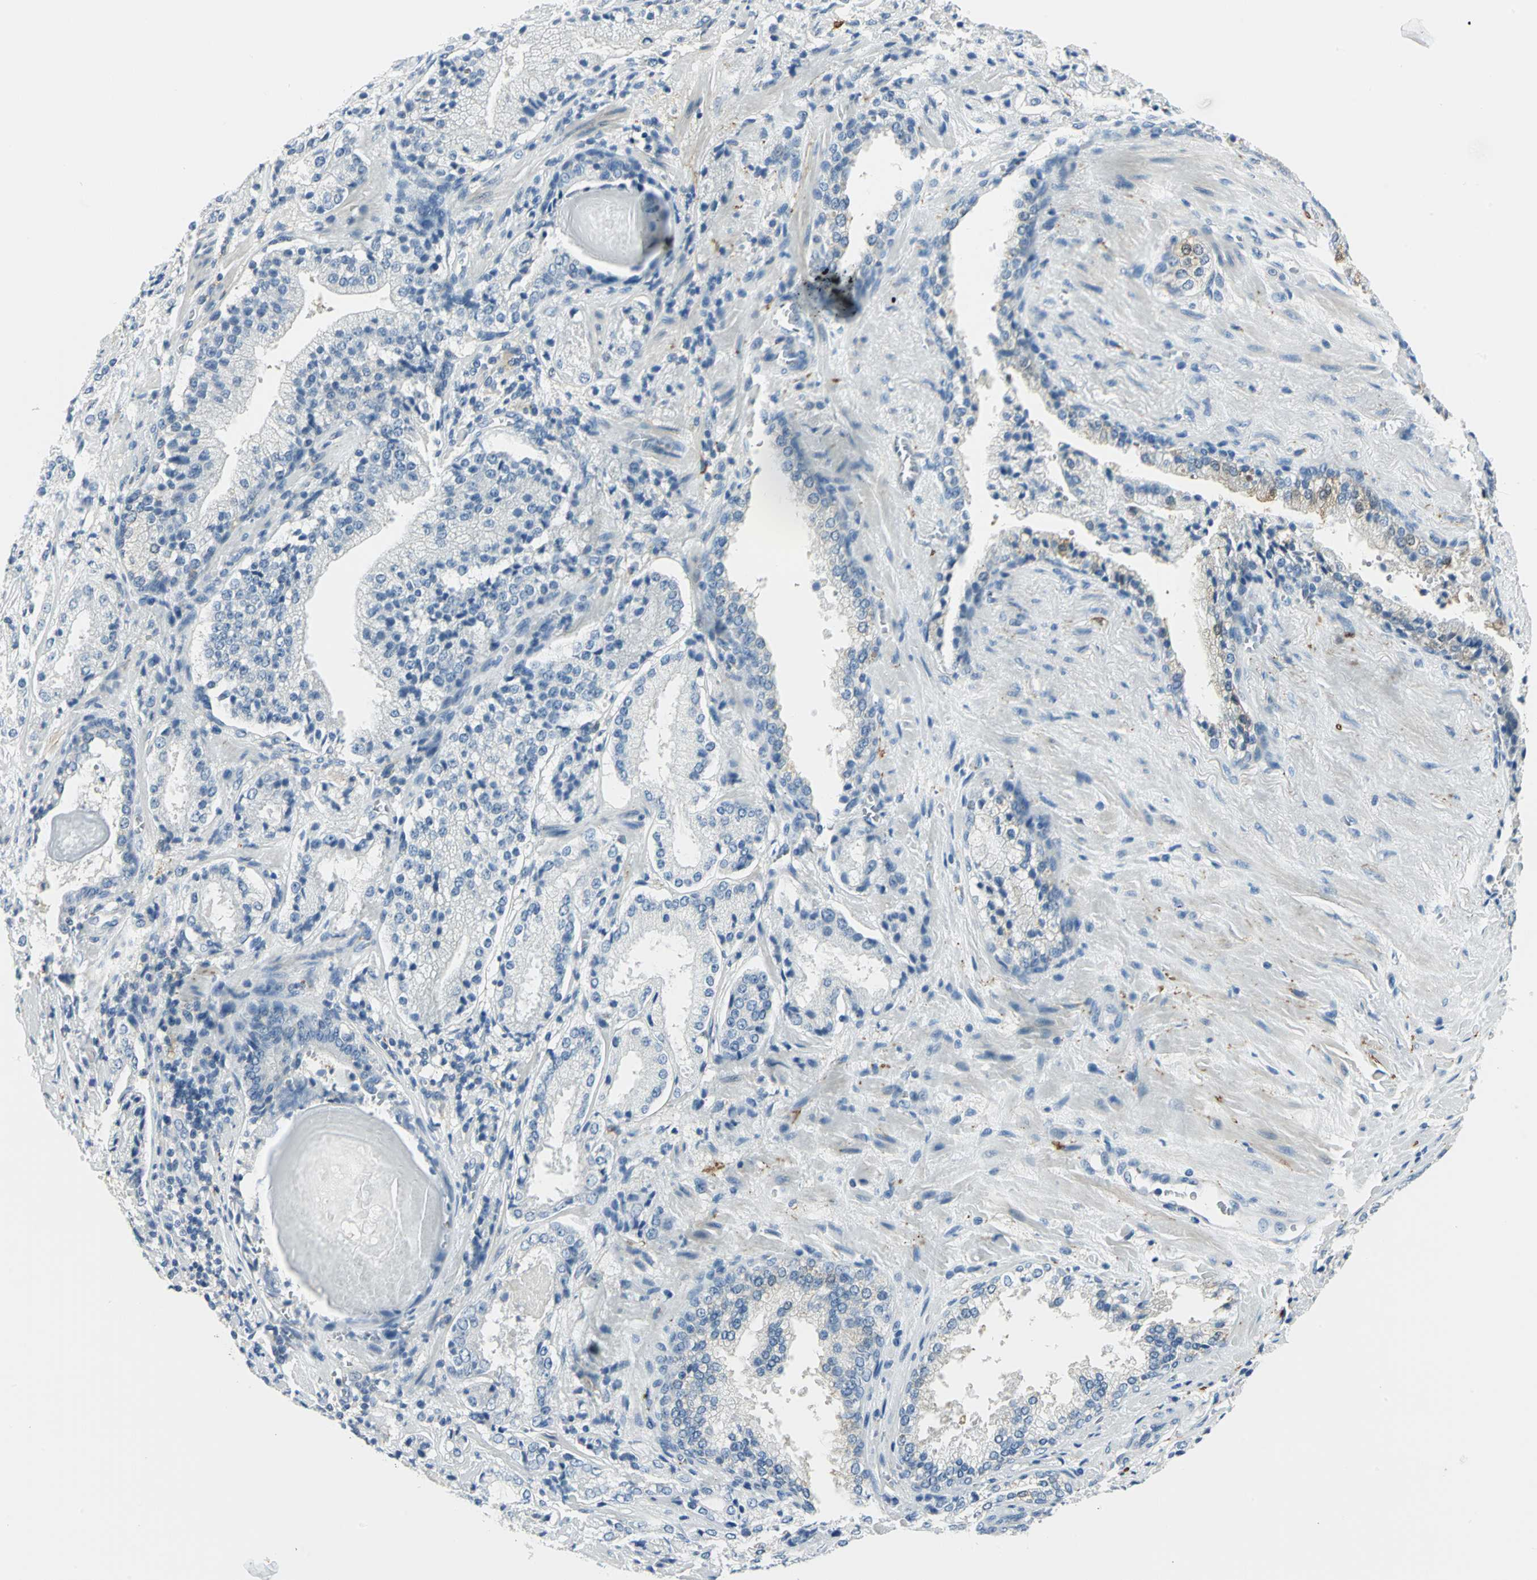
{"staining": {"intensity": "negative", "quantity": "none", "location": "none"}, "tissue": "prostate cancer", "cell_type": "Tumor cells", "image_type": "cancer", "snomed": [{"axis": "morphology", "description": "Adenocarcinoma, High grade"}, {"axis": "topography", "description": "Prostate"}], "caption": "This is an IHC histopathology image of human prostate cancer. There is no expression in tumor cells.", "gene": "UCHL1", "patient": {"sex": "male", "age": 58}}